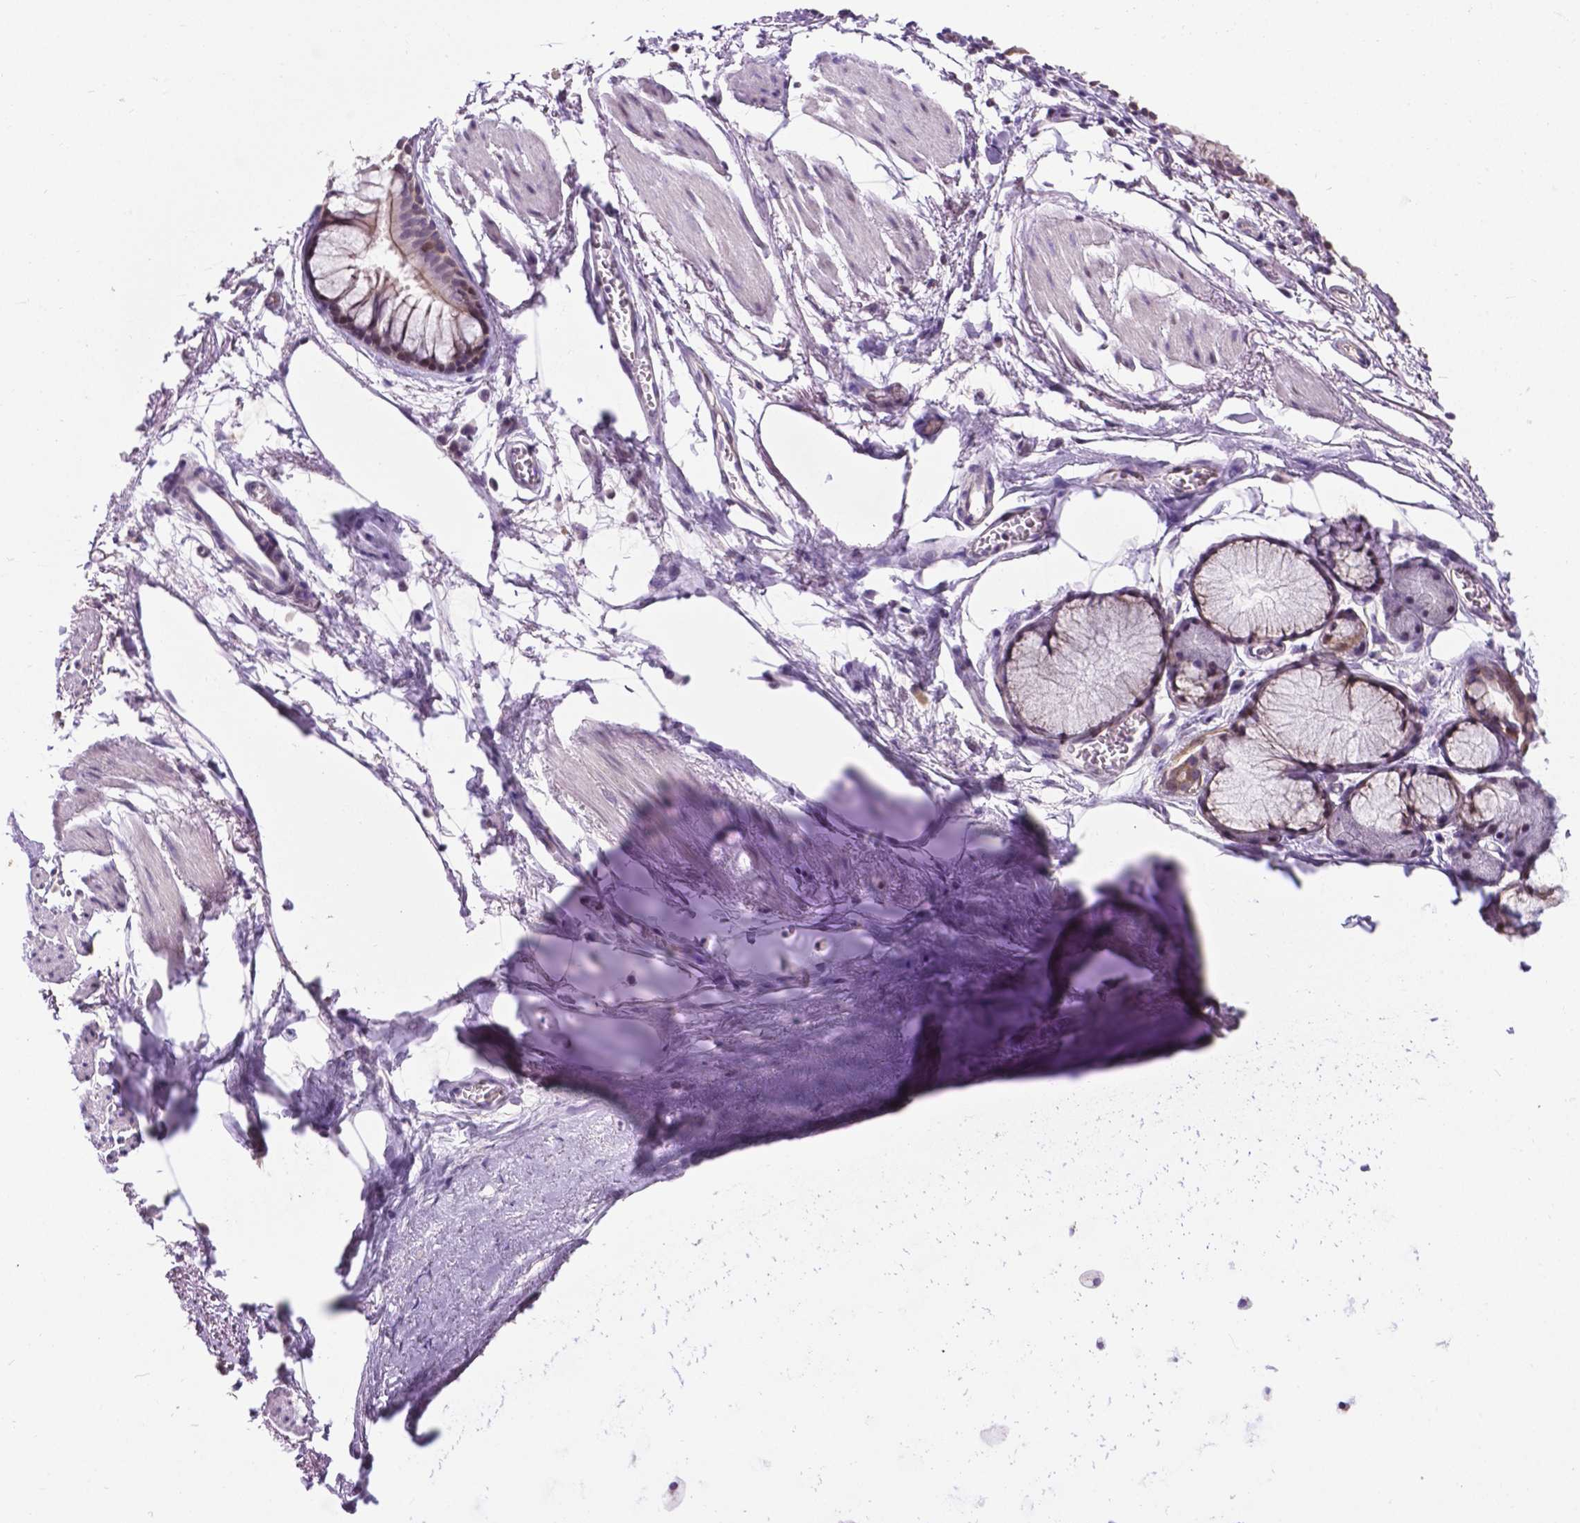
{"staining": {"intensity": "negative", "quantity": "none", "location": "none"}, "tissue": "adipose tissue", "cell_type": "Adipocytes", "image_type": "normal", "snomed": [{"axis": "morphology", "description": "Normal tissue, NOS"}, {"axis": "topography", "description": "Cartilage tissue"}, {"axis": "topography", "description": "Bronchus"}], "caption": "High magnification brightfield microscopy of normal adipose tissue stained with DAB (3,3'-diaminobenzidine) (brown) and counterstained with hematoxylin (blue): adipocytes show no significant expression. (Brightfield microscopy of DAB (3,3'-diaminobenzidine) immunohistochemistry at high magnification).", "gene": "SMAD2", "patient": {"sex": "female", "age": 79}}